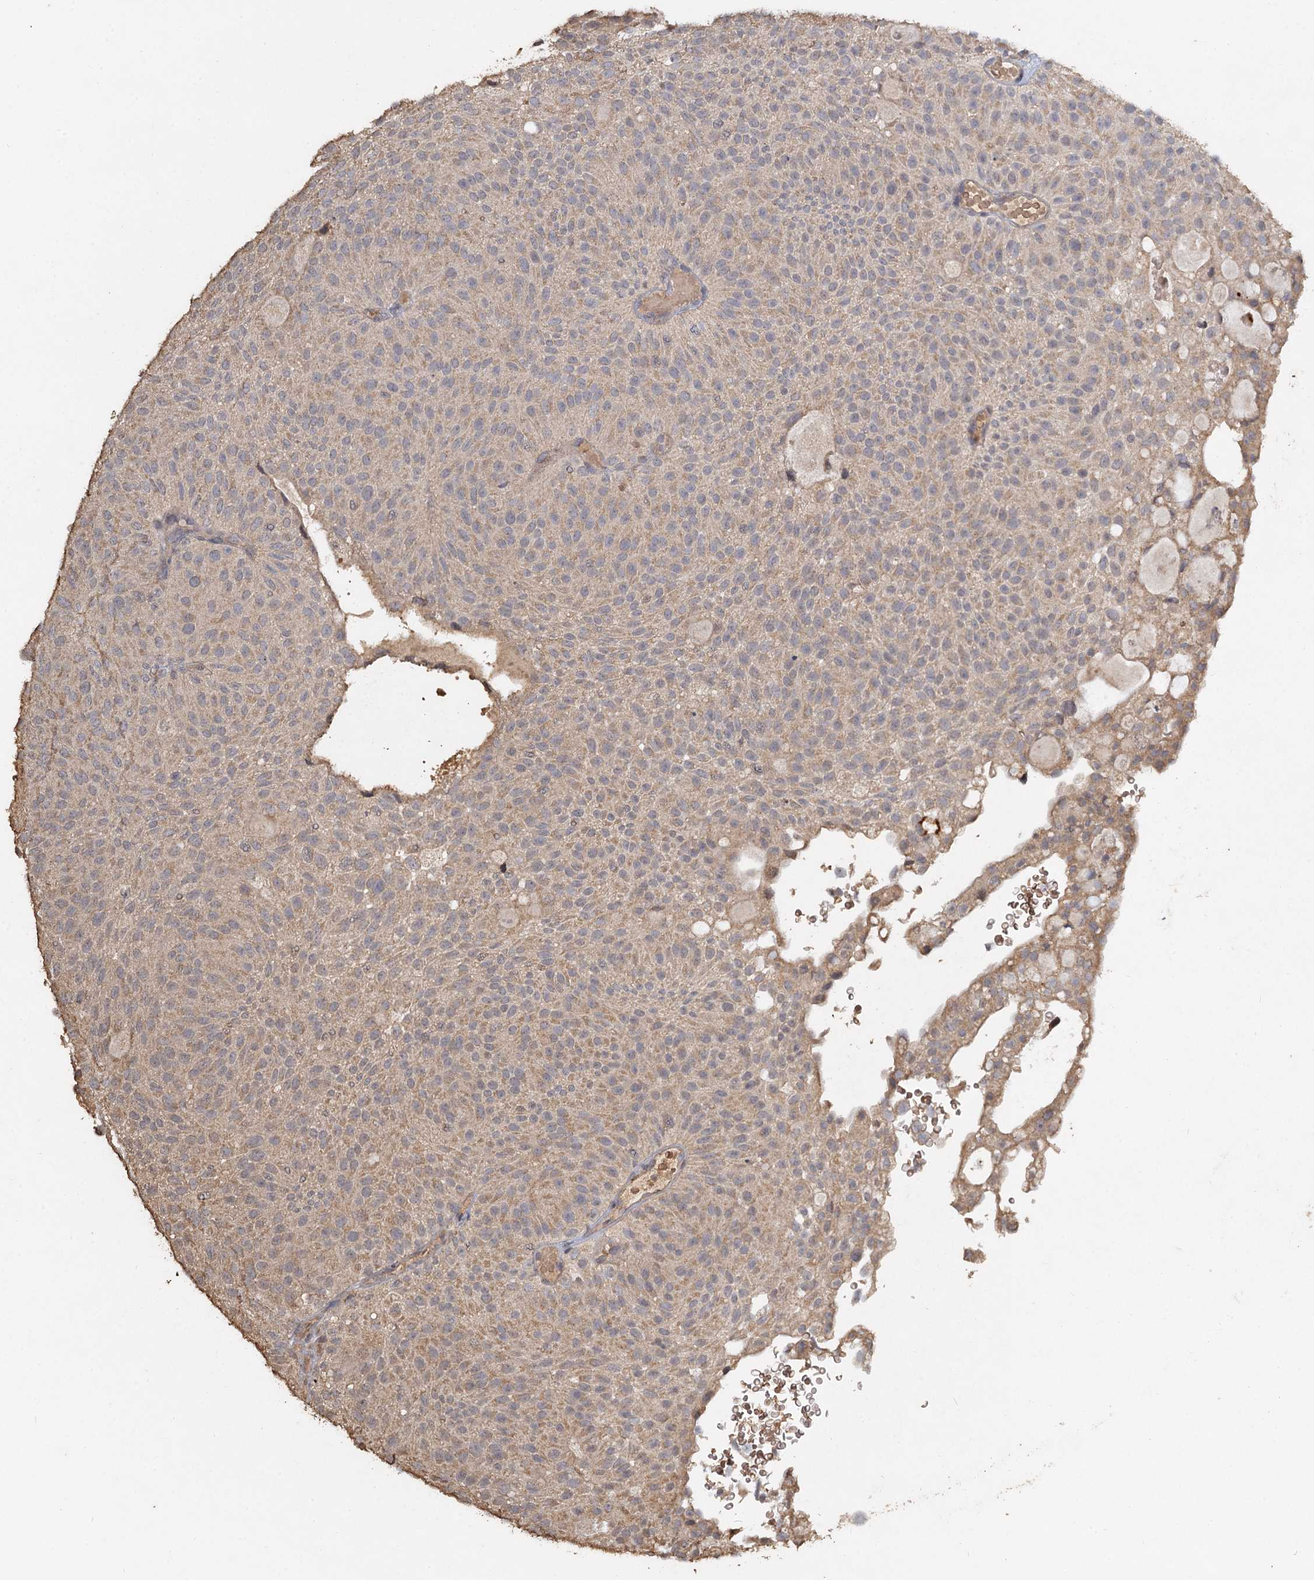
{"staining": {"intensity": "negative", "quantity": "none", "location": "none"}, "tissue": "urothelial cancer", "cell_type": "Tumor cells", "image_type": "cancer", "snomed": [{"axis": "morphology", "description": "Urothelial carcinoma, Low grade"}, {"axis": "topography", "description": "Urinary bladder"}], "caption": "This is a photomicrograph of IHC staining of urothelial cancer, which shows no expression in tumor cells.", "gene": "CCDC61", "patient": {"sex": "male", "age": 78}}